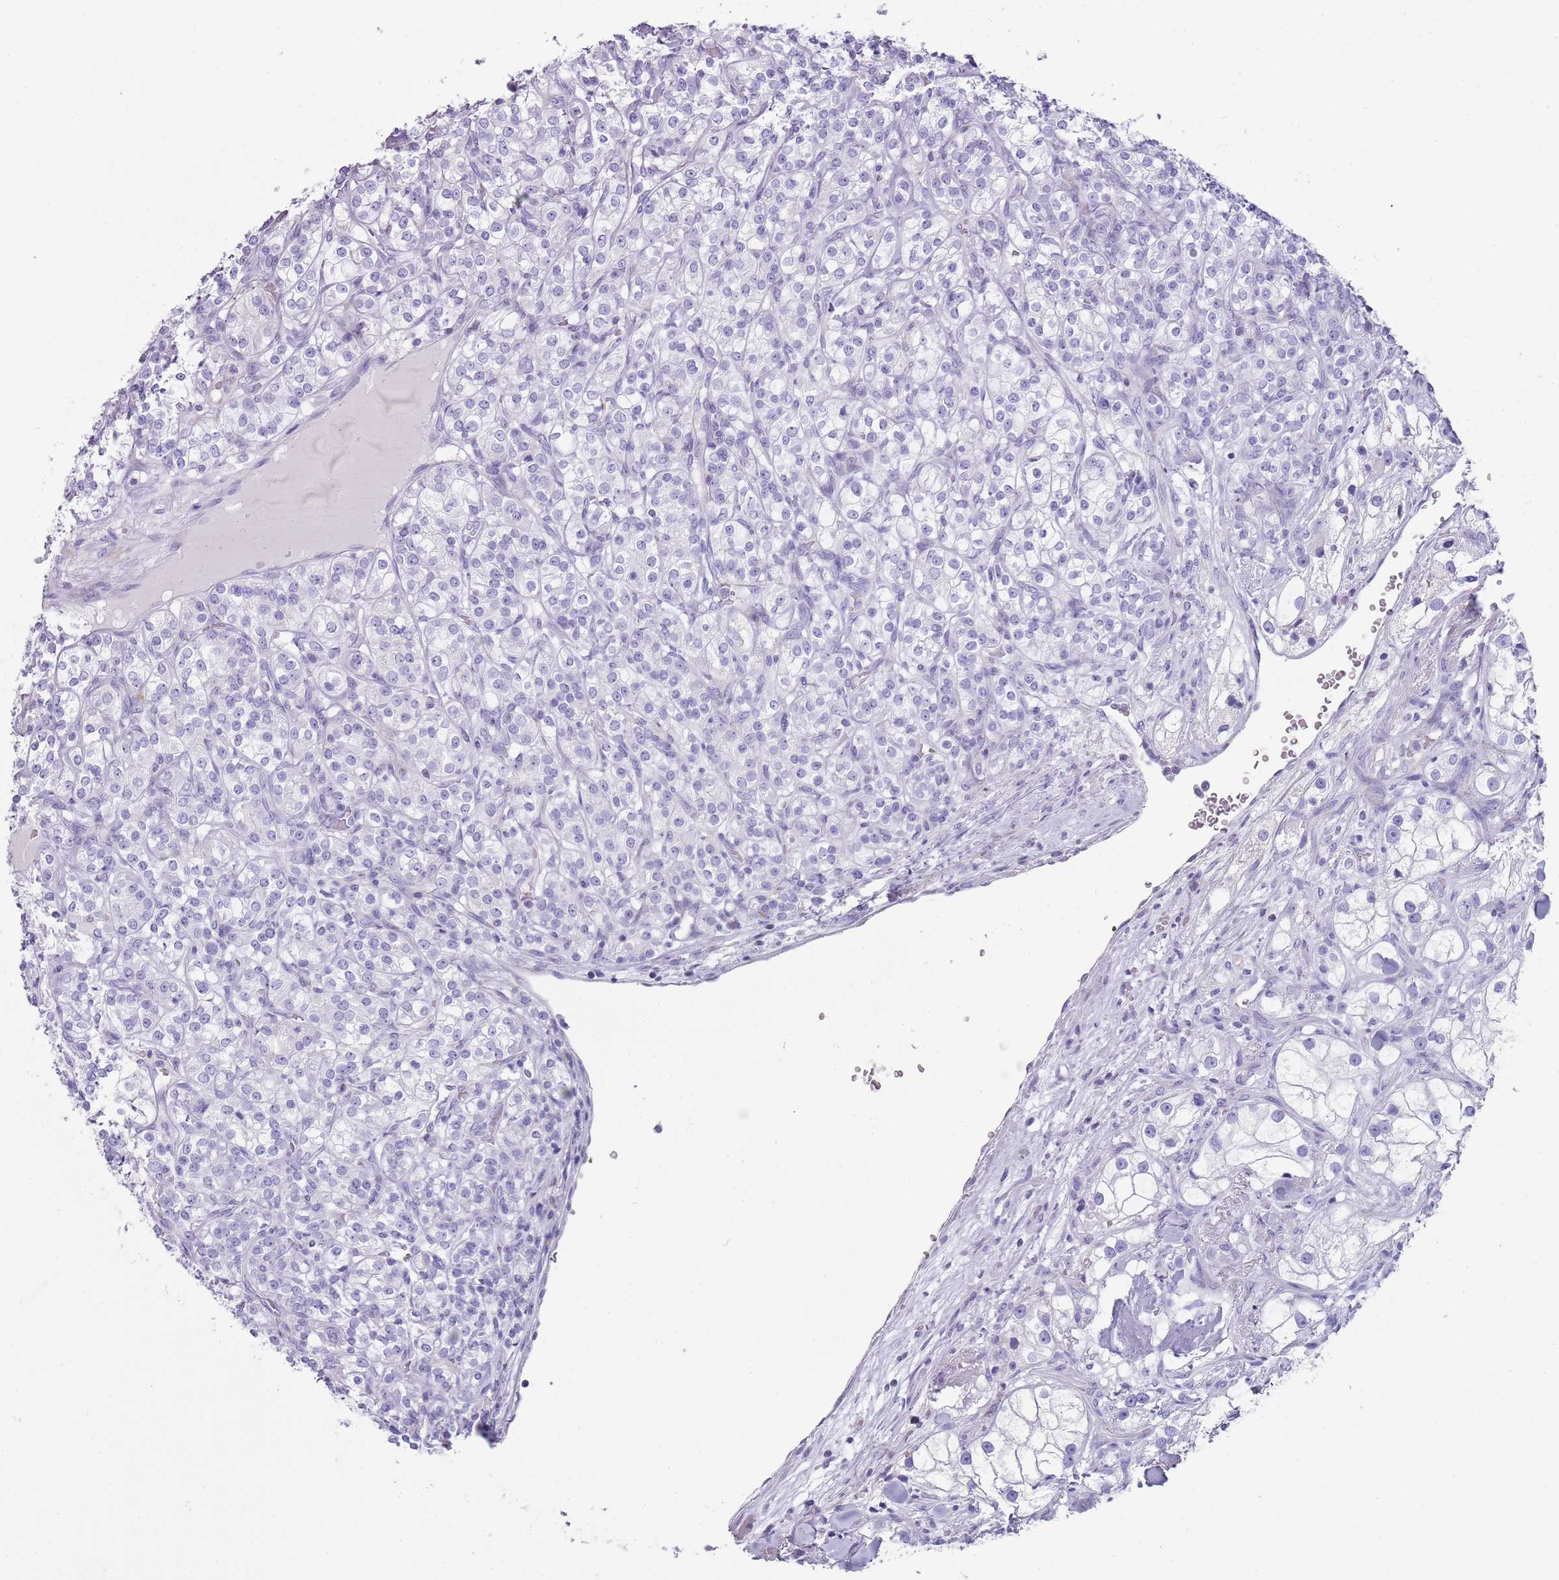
{"staining": {"intensity": "negative", "quantity": "none", "location": "none"}, "tissue": "renal cancer", "cell_type": "Tumor cells", "image_type": "cancer", "snomed": [{"axis": "morphology", "description": "Adenocarcinoma, NOS"}, {"axis": "topography", "description": "Kidney"}], "caption": "The image demonstrates no significant positivity in tumor cells of renal adenocarcinoma. (IHC, brightfield microscopy, high magnification).", "gene": "NBPF20", "patient": {"sex": "male", "age": 77}}